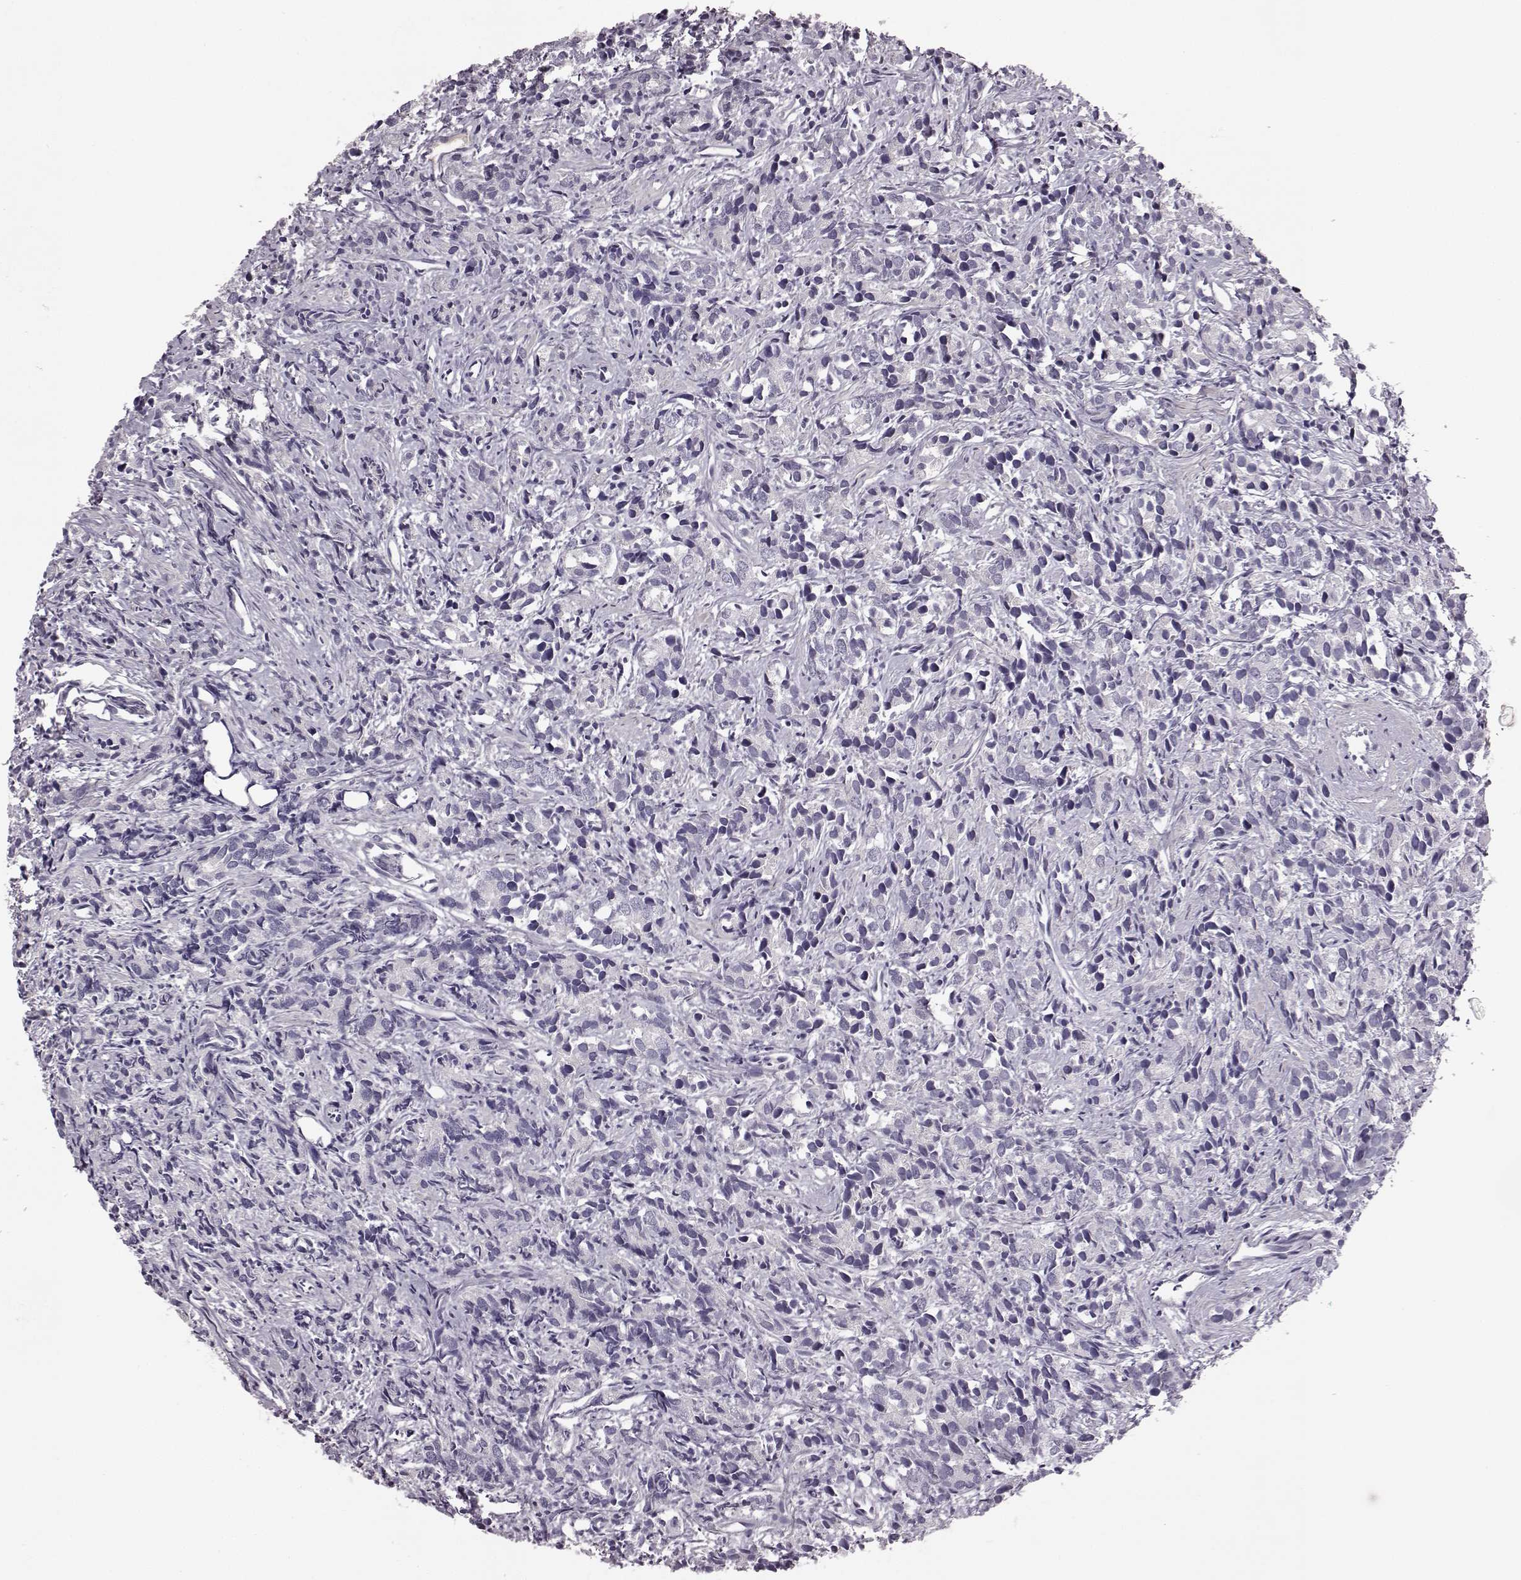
{"staining": {"intensity": "negative", "quantity": "none", "location": "none"}, "tissue": "prostate cancer", "cell_type": "Tumor cells", "image_type": "cancer", "snomed": [{"axis": "morphology", "description": "Adenocarcinoma, High grade"}, {"axis": "topography", "description": "Prostate"}], "caption": "An image of prostate adenocarcinoma (high-grade) stained for a protein shows no brown staining in tumor cells.", "gene": "ODAD4", "patient": {"sex": "male", "age": 84}}